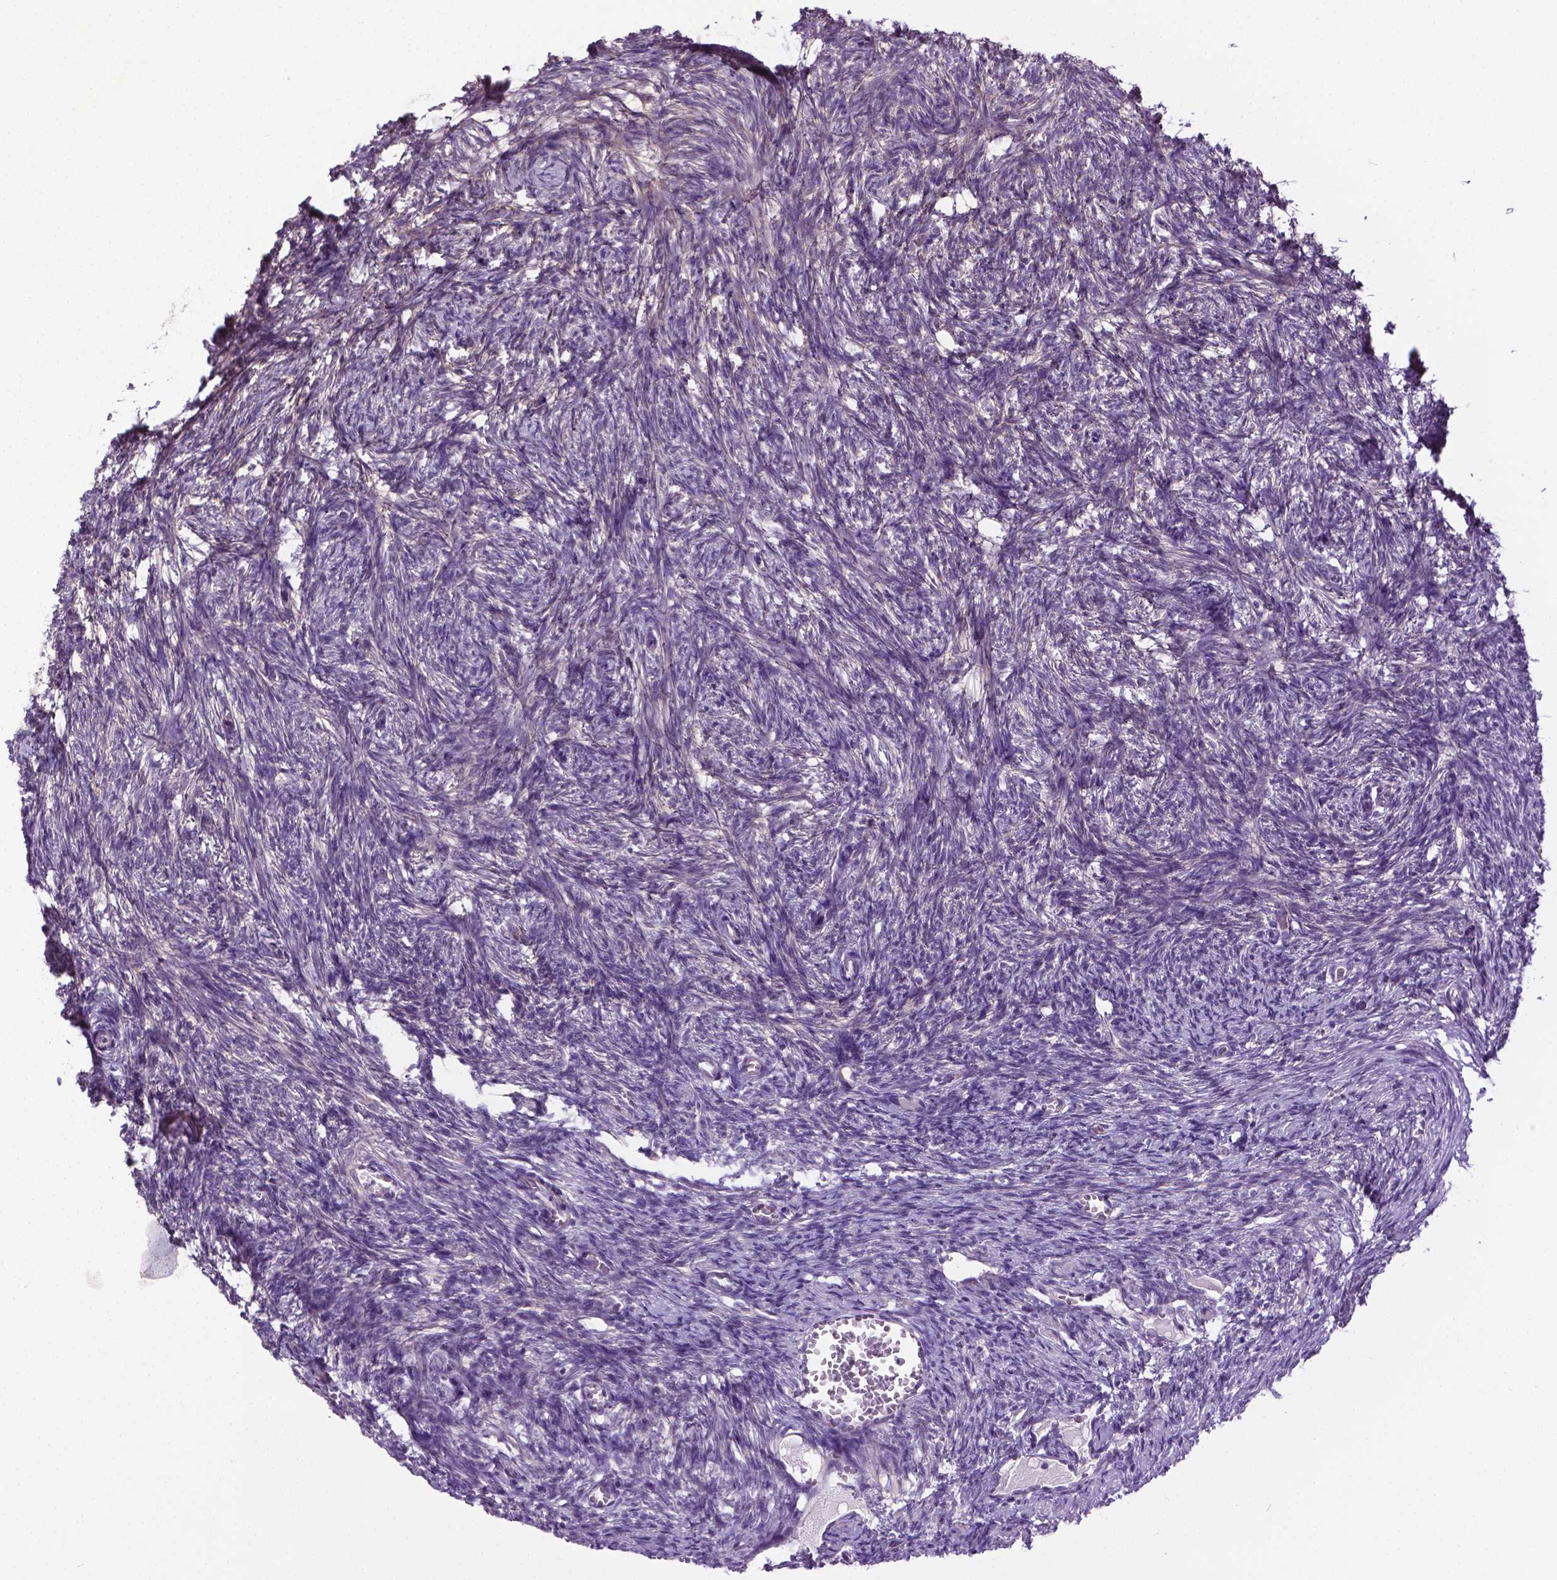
{"staining": {"intensity": "negative", "quantity": "none", "location": "none"}, "tissue": "ovary", "cell_type": "Ovarian stroma cells", "image_type": "normal", "snomed": [{"axis": "morphology", "description": "Normal tissue, NOS"}, {"axis": "topography", "description": "Ovary"}], "caption": "The histopathology image displays no staining of ovarian stroma cells in benign ovary. (Brightfield microscopy of DAB immunohistochemistry (IHC) at high magnification).", "gene": "SPECC1L", "patient": {"sex": "female", "age": 46}}